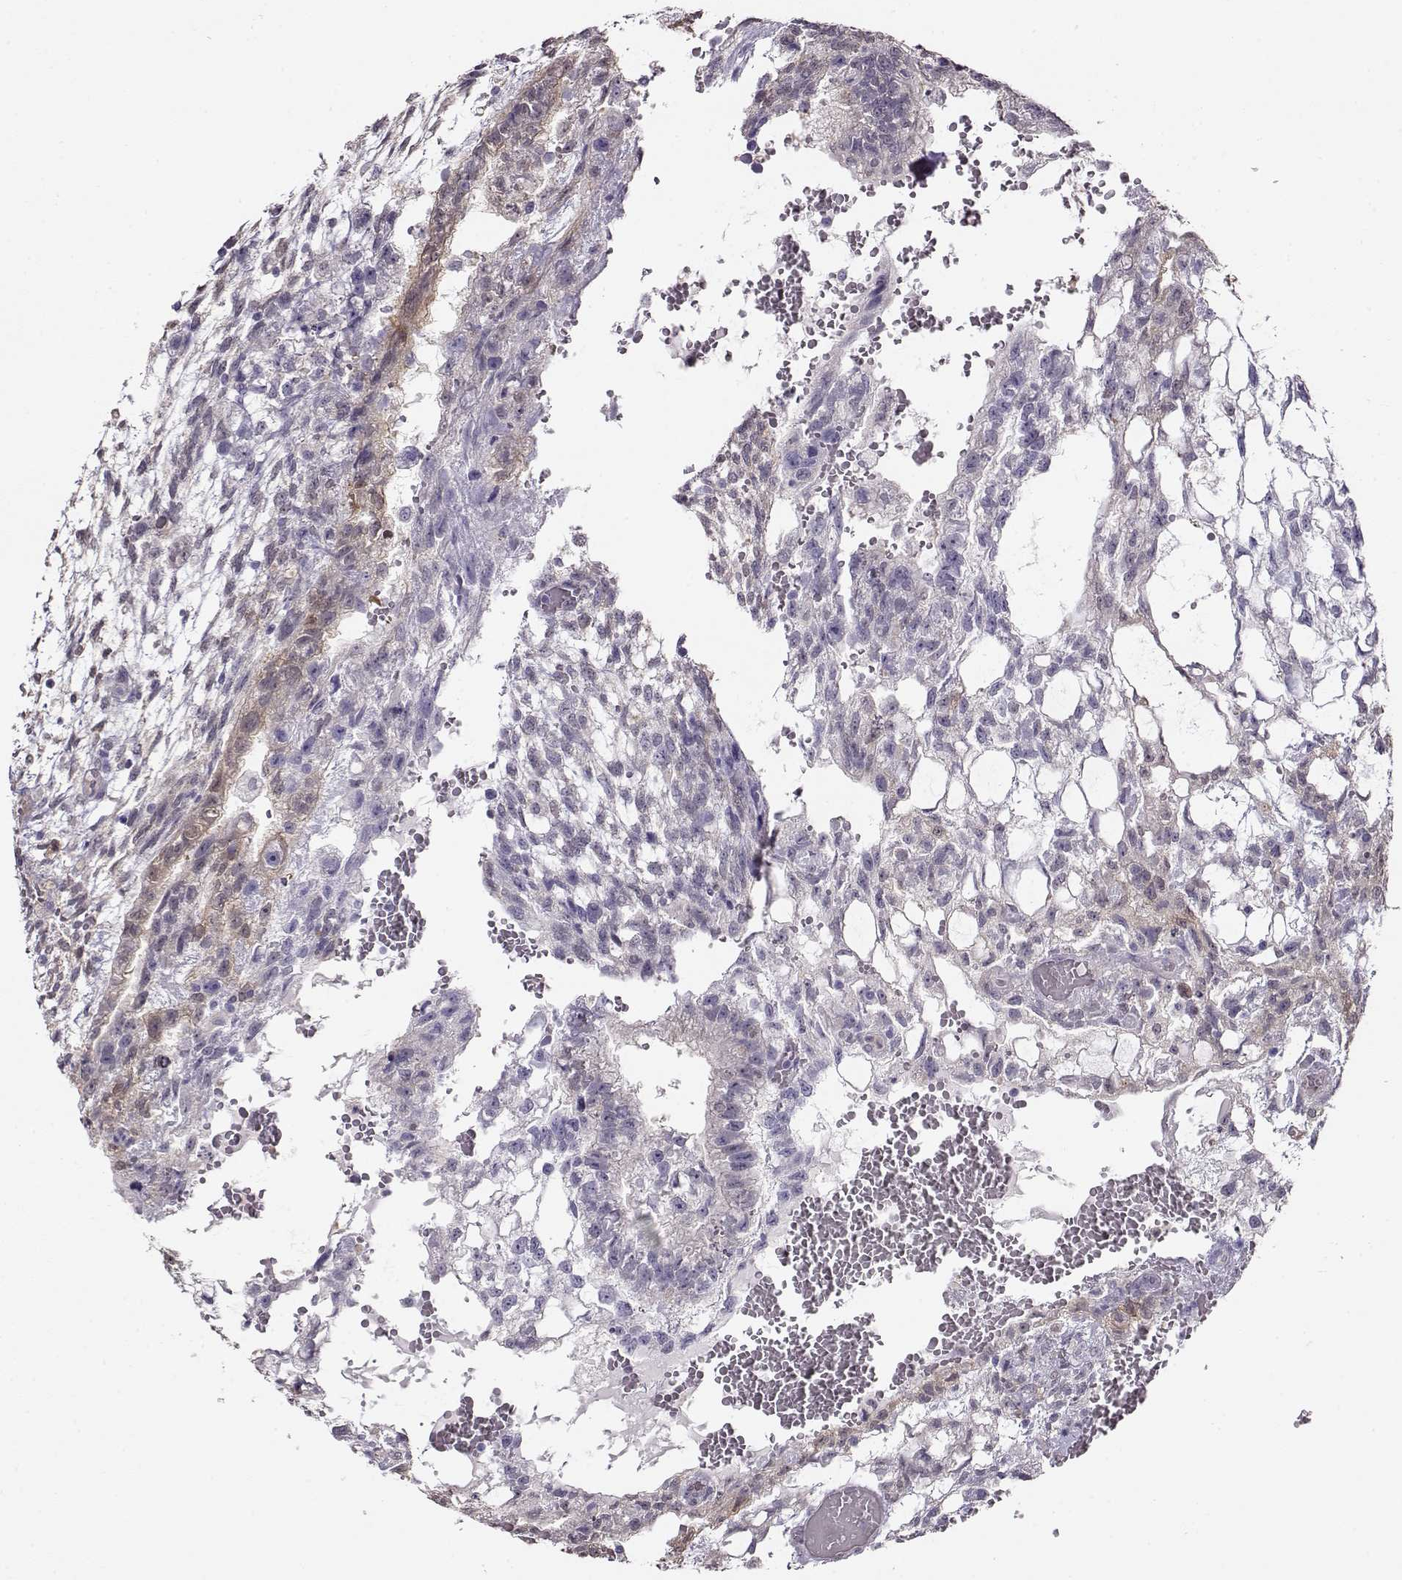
{"staining": {"intensity": "weak", "quantity": "<25%", "location": "cytoplasmic/membranous"}, "tissue": "testis cancer", "cell_type": "Tumor cells", "image_type": "cancer", "snomed": [{"axis": "morphology", "description": "Carcinoma, Embryonal, NOS"}, {"axis": "topography", "description": "Testis"}], "caption": "High power microscopy histopathology image of an immunohistochemistry photomicrograph of testis cancer (embryonal carcinoma), revealing no significant positivity in tumor cells.", "gene": "CCR8", "patient": {"sex": "male", "age": 32}}